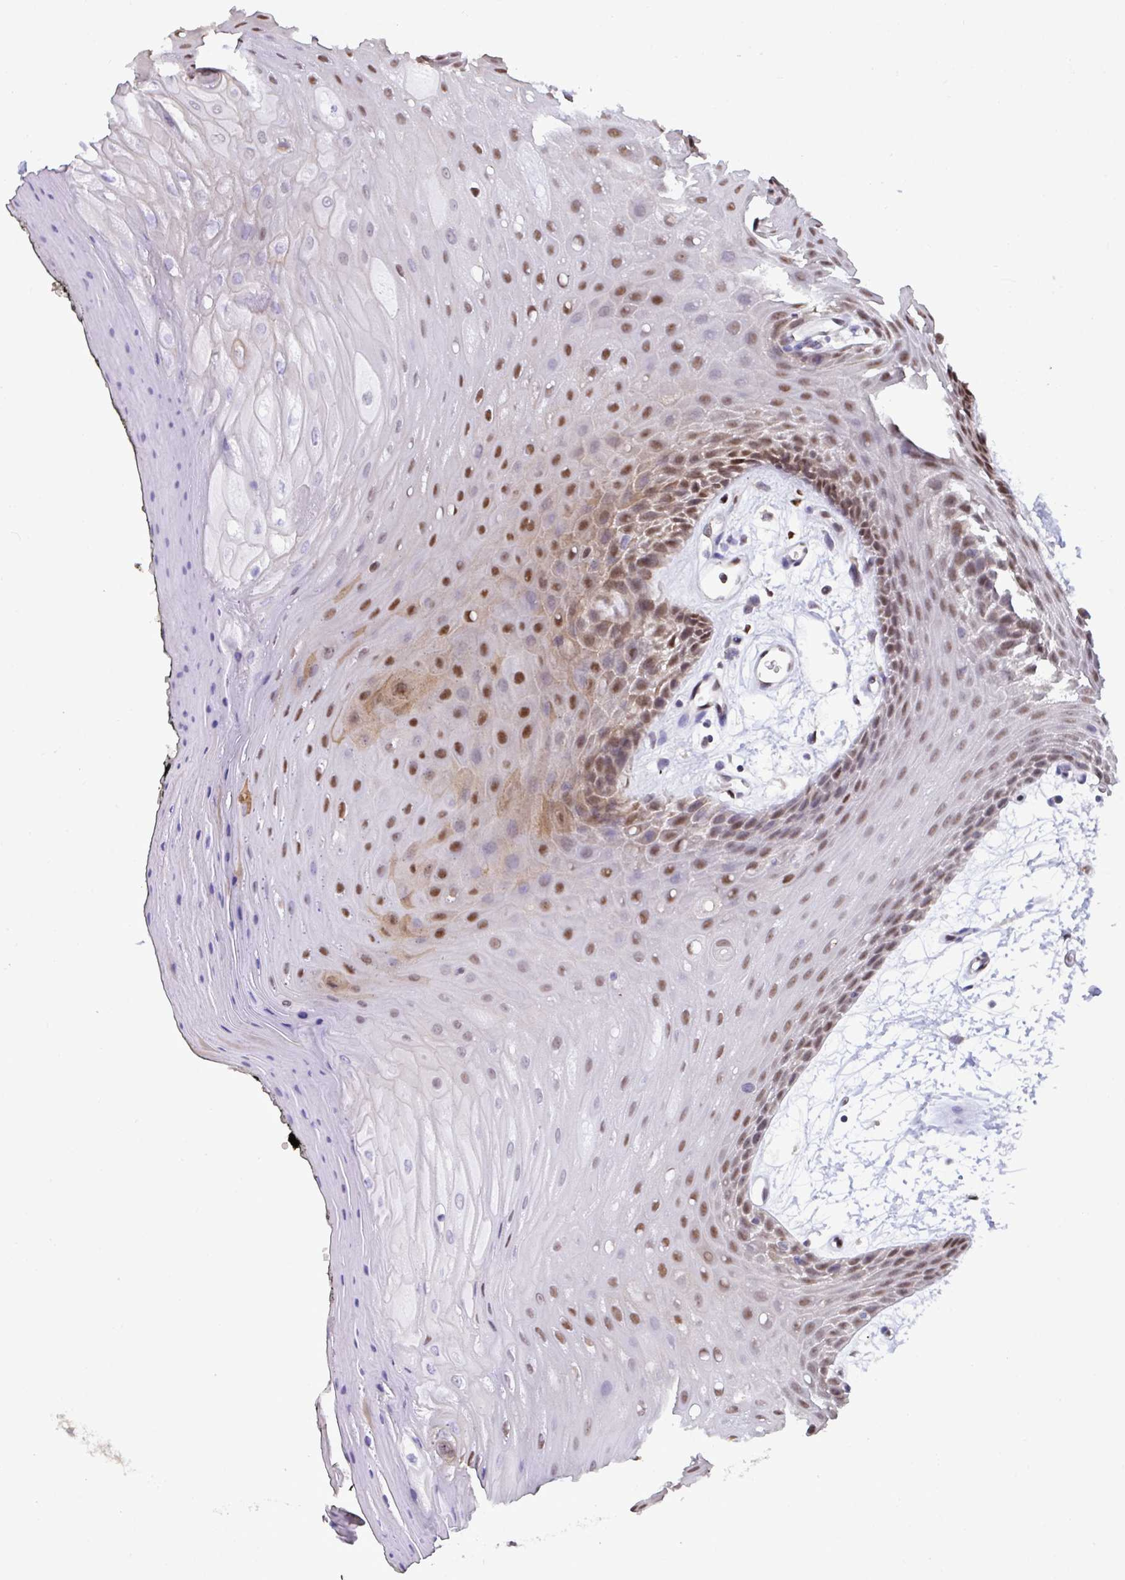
{"staining": {"intensity": "moderate", "quantity": "25%-75%", "location": "nuclear"}, "tissue": "oral mucosa", "cell_type": "Squamous epithelial cells", "image_type": "normal", "snomed": [{"axis": "morphology", "description": "Normal tissue, NOS"}, {"axis": "topography", "description": "Oral tissue"}, {"axis": "topography", "description": "Tounge, NOS"}], "caption": "Immunohistochemistry (IHC) staining of unremarkable oral mucosa, which exhibits medium levels of moderate nuclear positivity in about 25%-75% of squamous epithelial cells indicating moderate nuclear protein staining. The staining was performed using DAB (3,3'-diaminobenzidine) (brown) for protein detection and nuclei were counterstained in hematoxylin (blue).", "gene": "PELI1", "patient": {"sex": "female", "age": 59}}